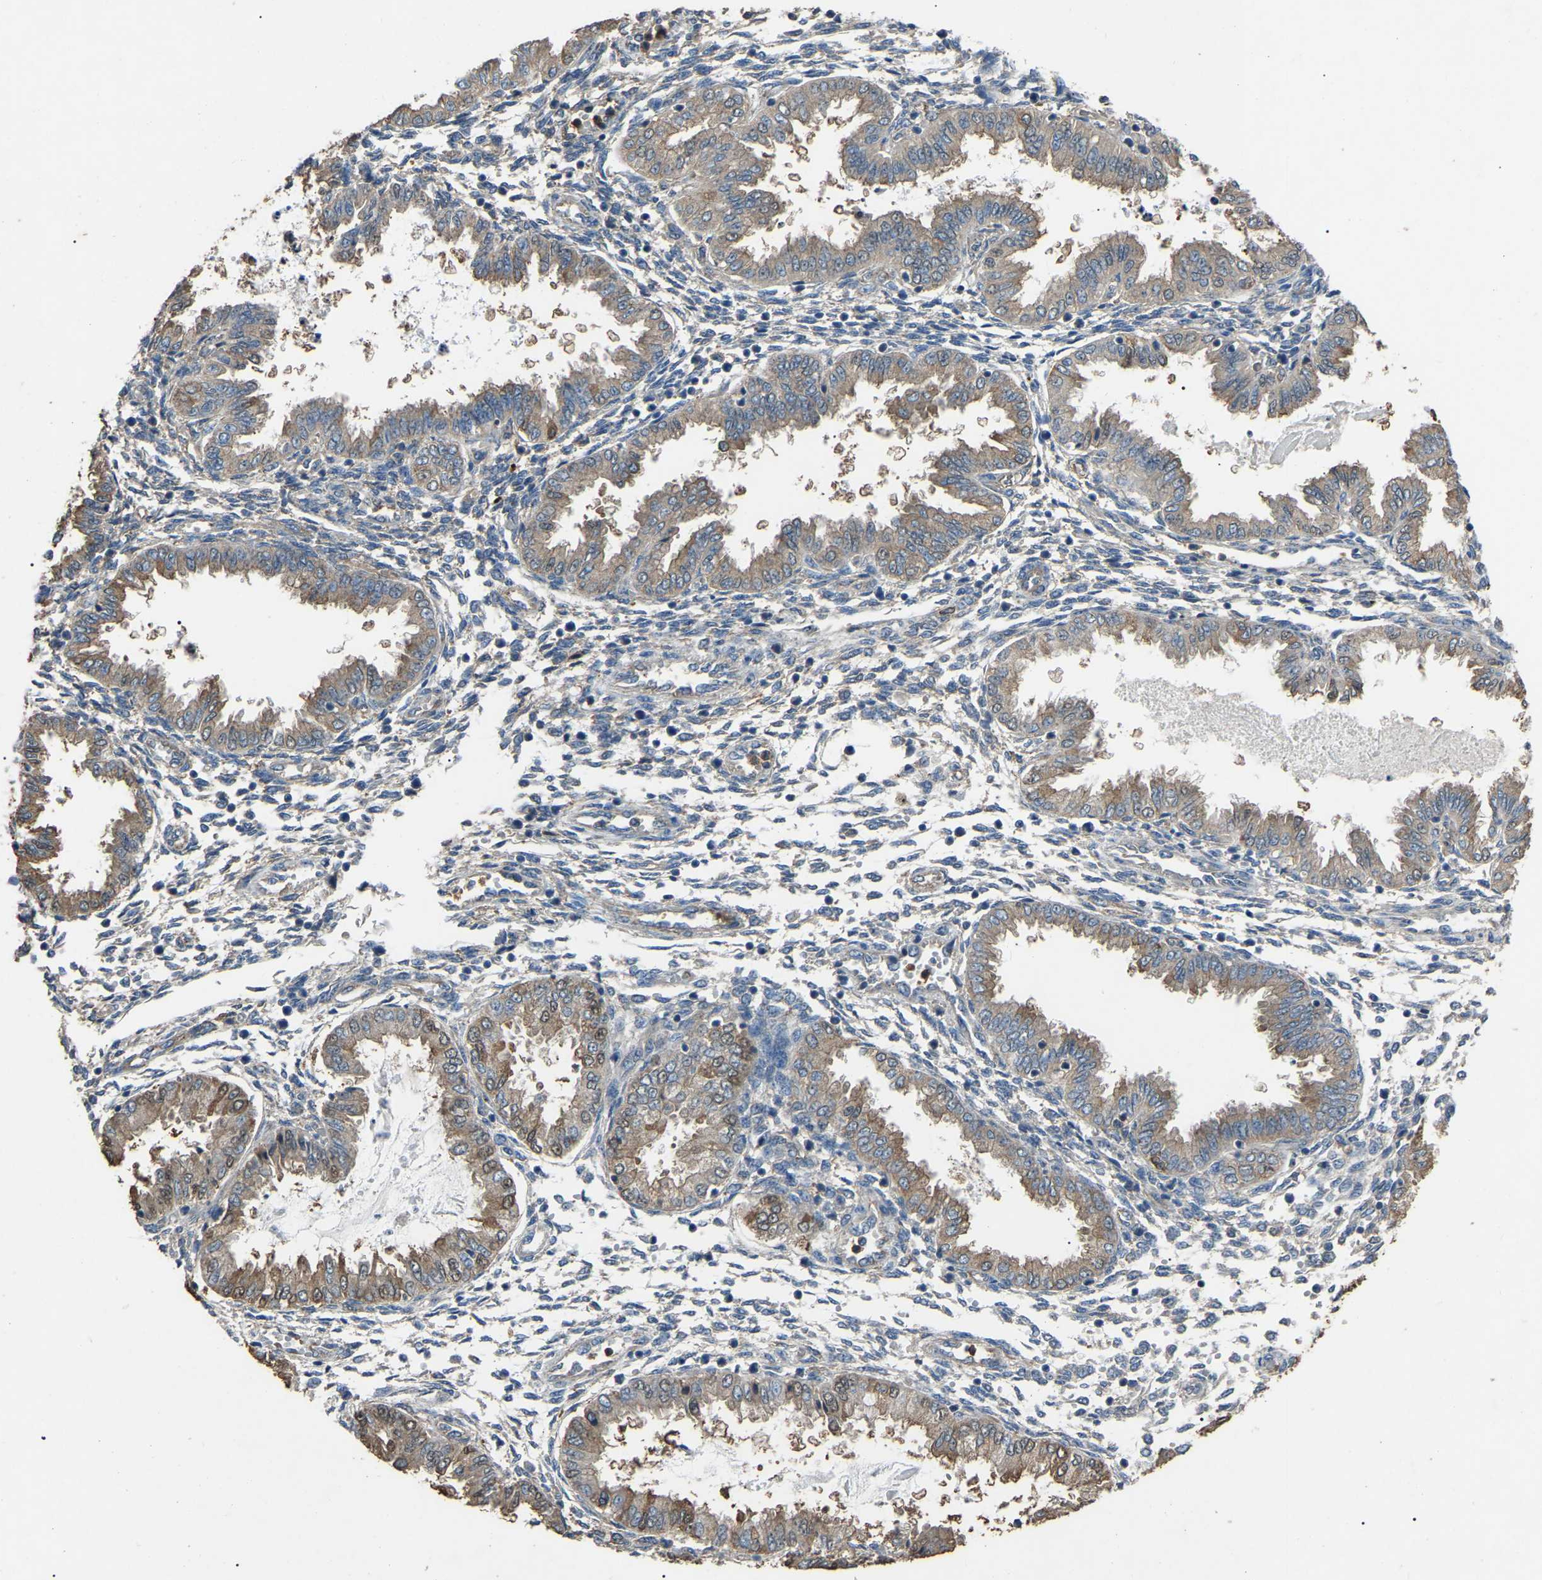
{"staining": {"intensity": "negative", "quantity": "none", "location": "none"}, "tissue": "endometrium", "cell_type": "Cells in endometrial stroma", "image_type": "normal", "snomed": [{"axis": "morphology", "description": "Normal tissue, NOS"}, {"axis": "topography", "description": "Endometrium"}], "caption": "High power microscopy histopathology image of an immunohistochemistry (IHC) histopathology image of unremarkable endometrium, revealing no significant staining in cells in endometrial stroma.", "gene": "AIMP1", "patient": {"sex": "female", "age": 33}}